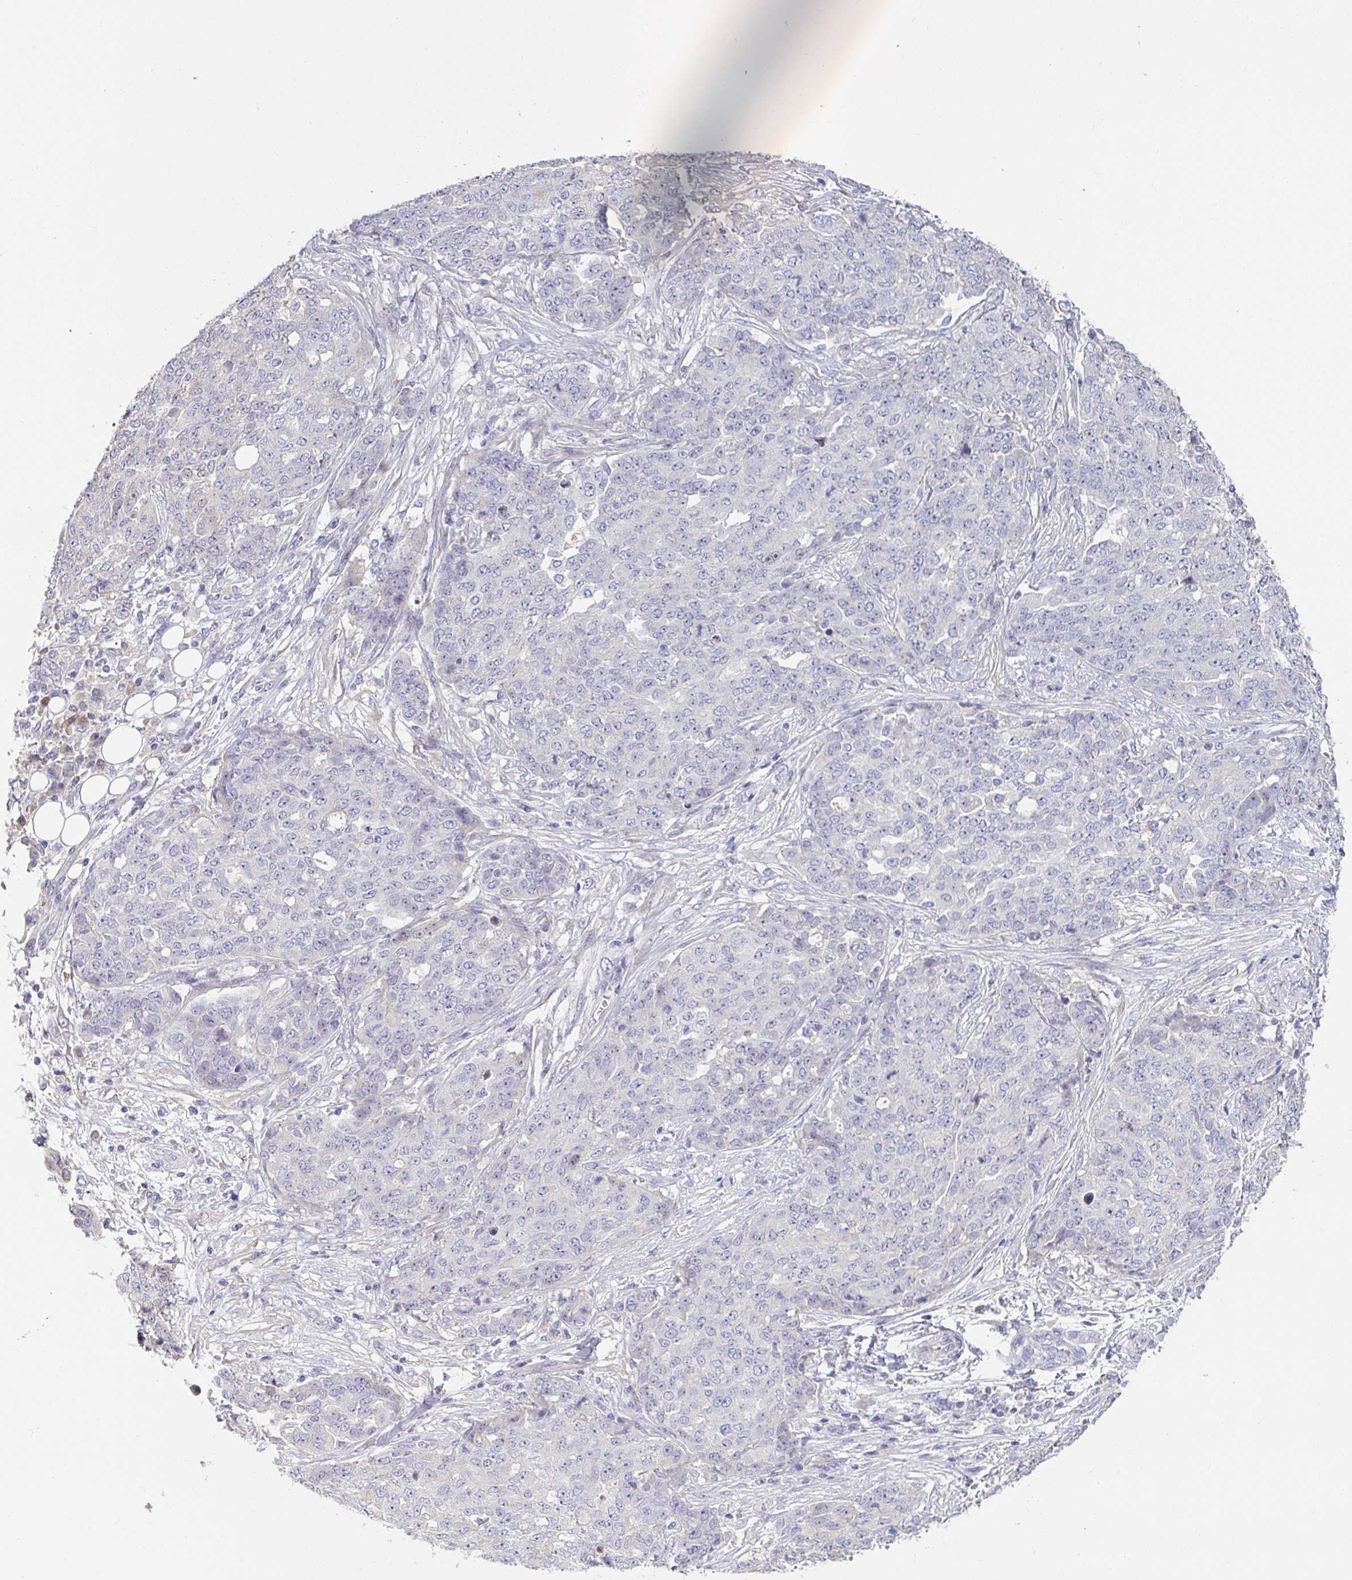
{"staining": {"intensity": "negative", "quantity": "none", "location": "none"}, "tissue": "ovarian cancer", "cell_type": "Tumor cells", "image_type": "cancer", "snomed": [{"axis": "morphology", "description": "Cystadenocarcinoma, serous, NOS"}, {"axis": "topography", "description": "Soft tissue"}, {"axis": "topography", "description": "Ovary"}], "caption": "Serous cystadenocarcinoma (ovarian) stained for a protein using immunohistochemistry (IHC) exhibits no staining tumor cells.", "gene": "ANO5", "patient": {"sex": "female", "age": 57}}